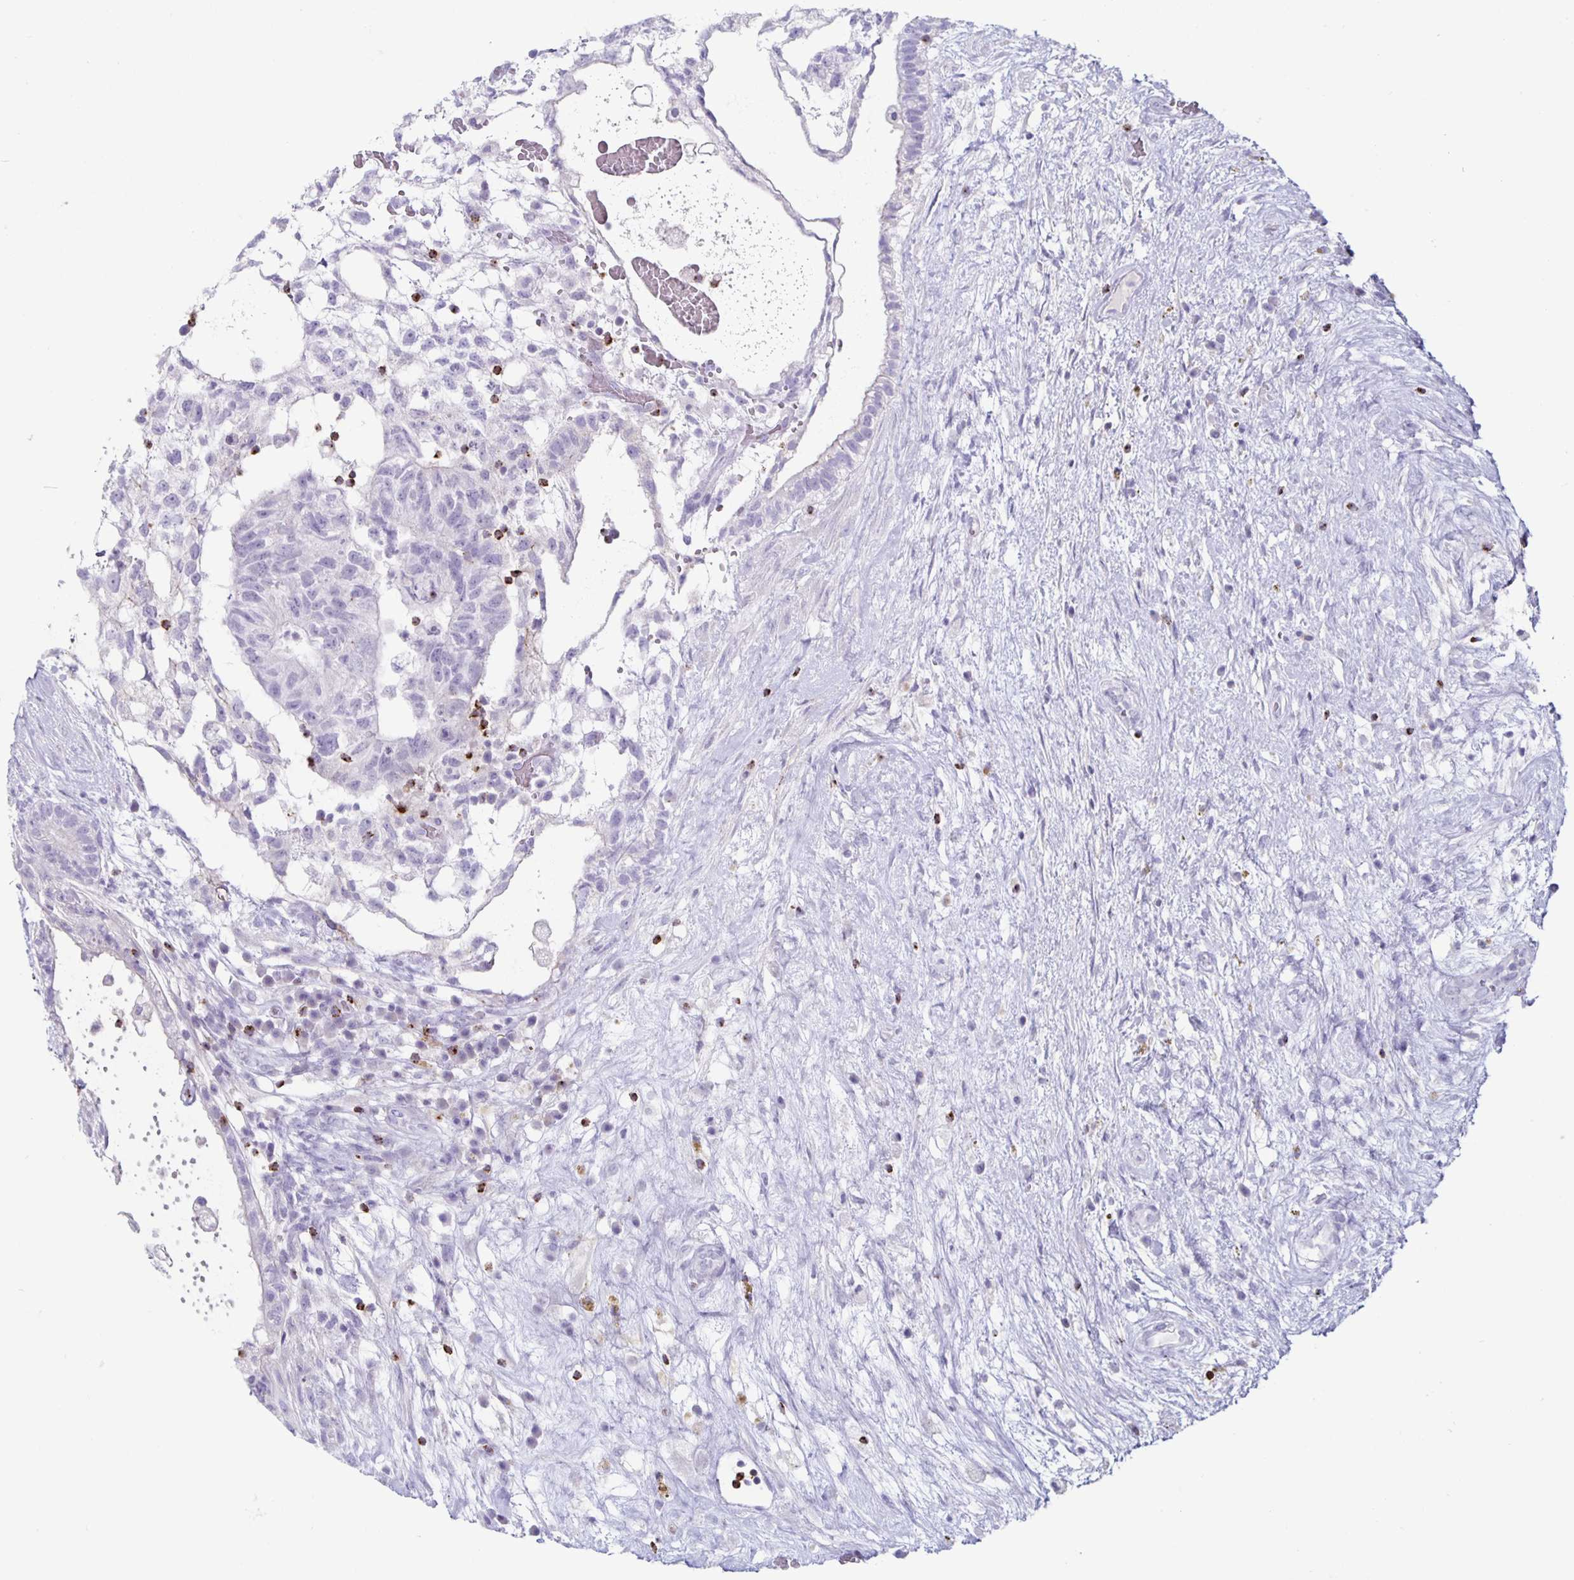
{"staining": {"intensity": "negative", "quantity": "none", "location": "none"}, "tissue": "testis cancer", "cell_type": "Tumor cells", "image_type": "cancer", "snomed": [{"axis": "morphology", "description": "Normal tissue, NOS"}, {"axis": "morphology", "description": "Carcinoma, Embryonal, NOS"}, {"axis": "topography", "description": "Testis"}], "caption": "The histopathology image displays no staining of tumor cells in embryonal carcinoma (testis).", "gene": "GZMK", "patient": {"sex": "male", "age": 32}}